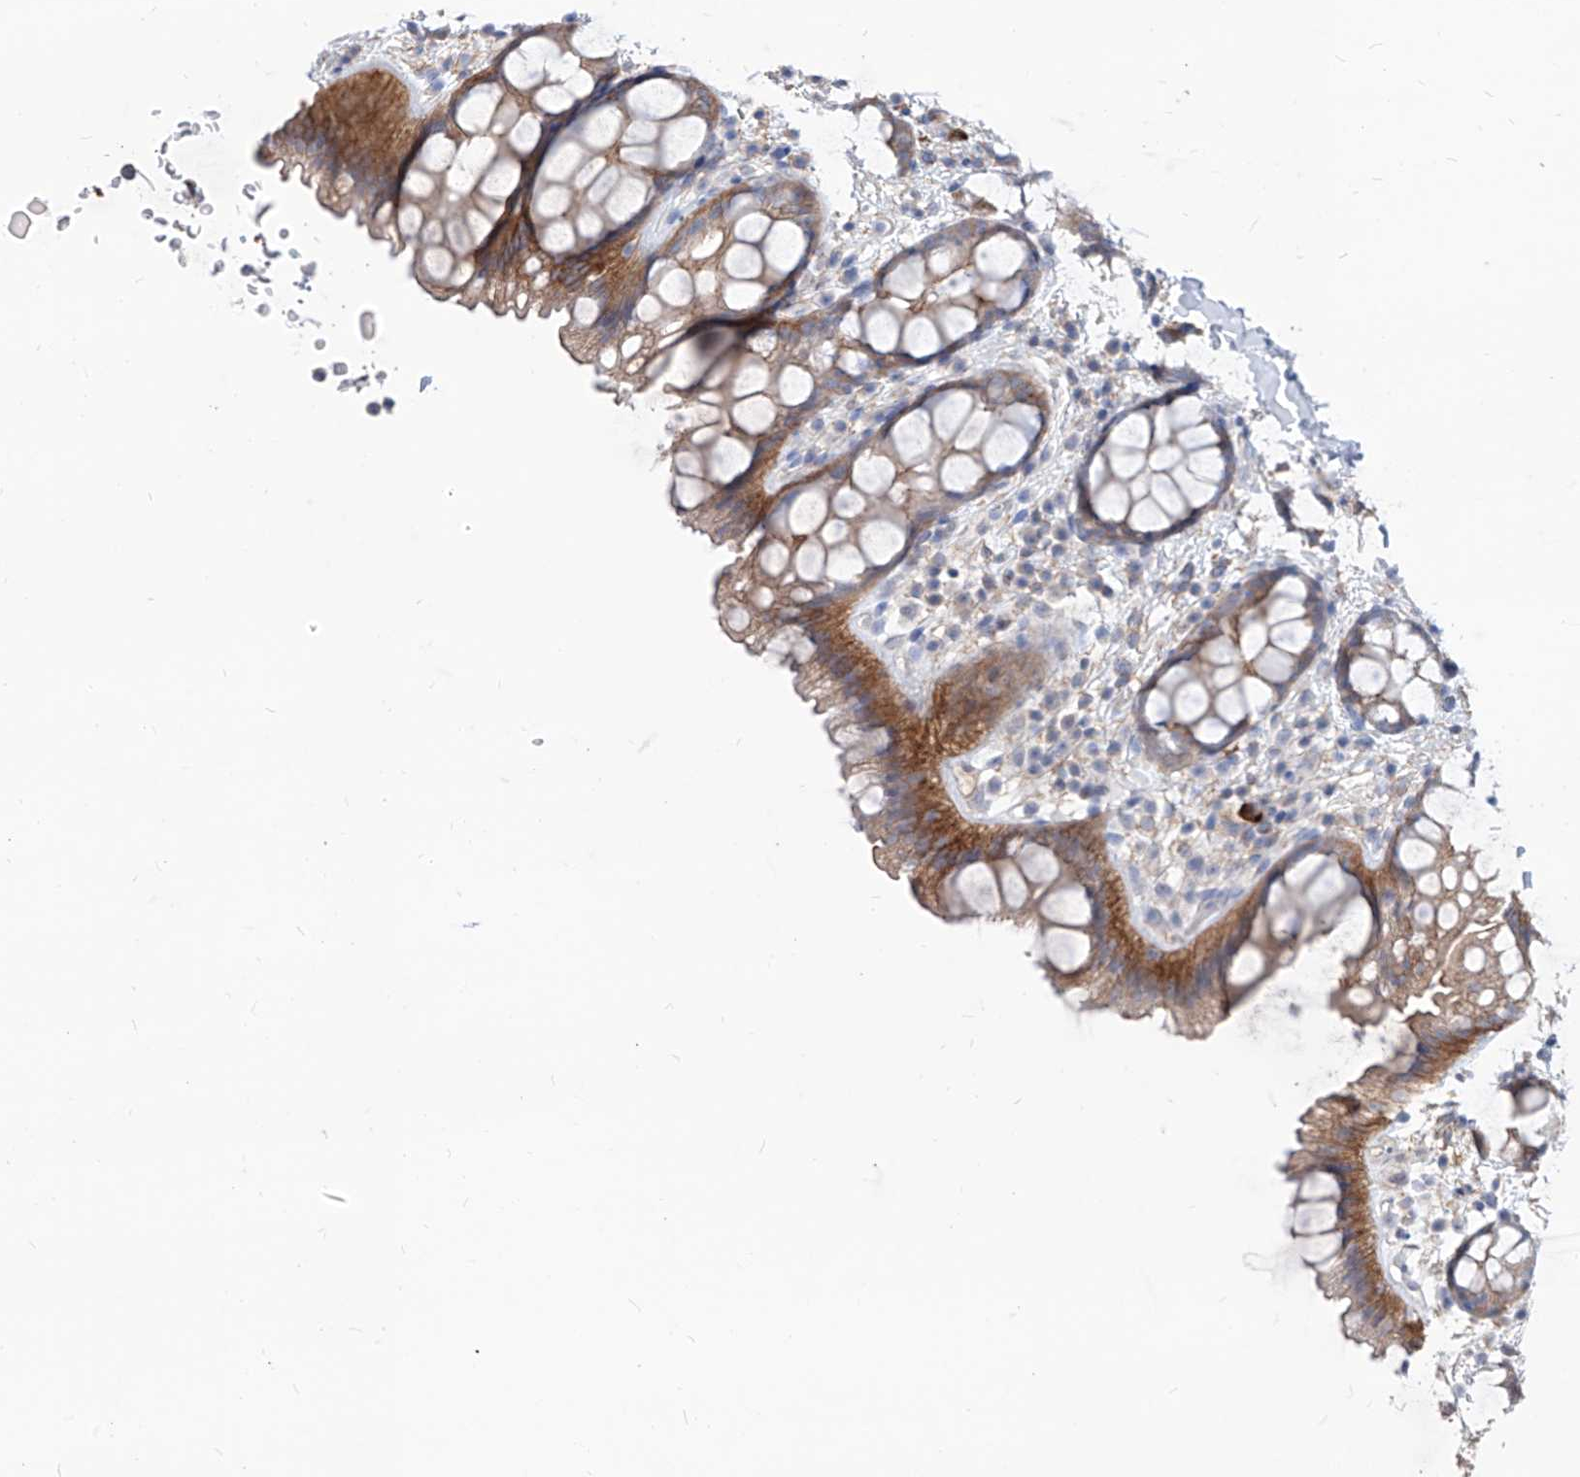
{"staining": {"intensity": "moderate", "quantity": "25%-75%", "location": "cytoplasmic/membranous"}, "tissue": "rectum", "cell_type": "Glandular cells", "image_type": "normal", "snomed": [{"axis": "morphology", "description": "Normal tissue, NOS"}, {"axis": "topography", "description": "Rectum"}], "caption": "The micrograph displays a brown stain indicating the presence of a protein in the cytoplasmic/membranous of glandular cells in rectum.", "gene": "AKAP10", "patient": {"sex": "female", "age": 65}}